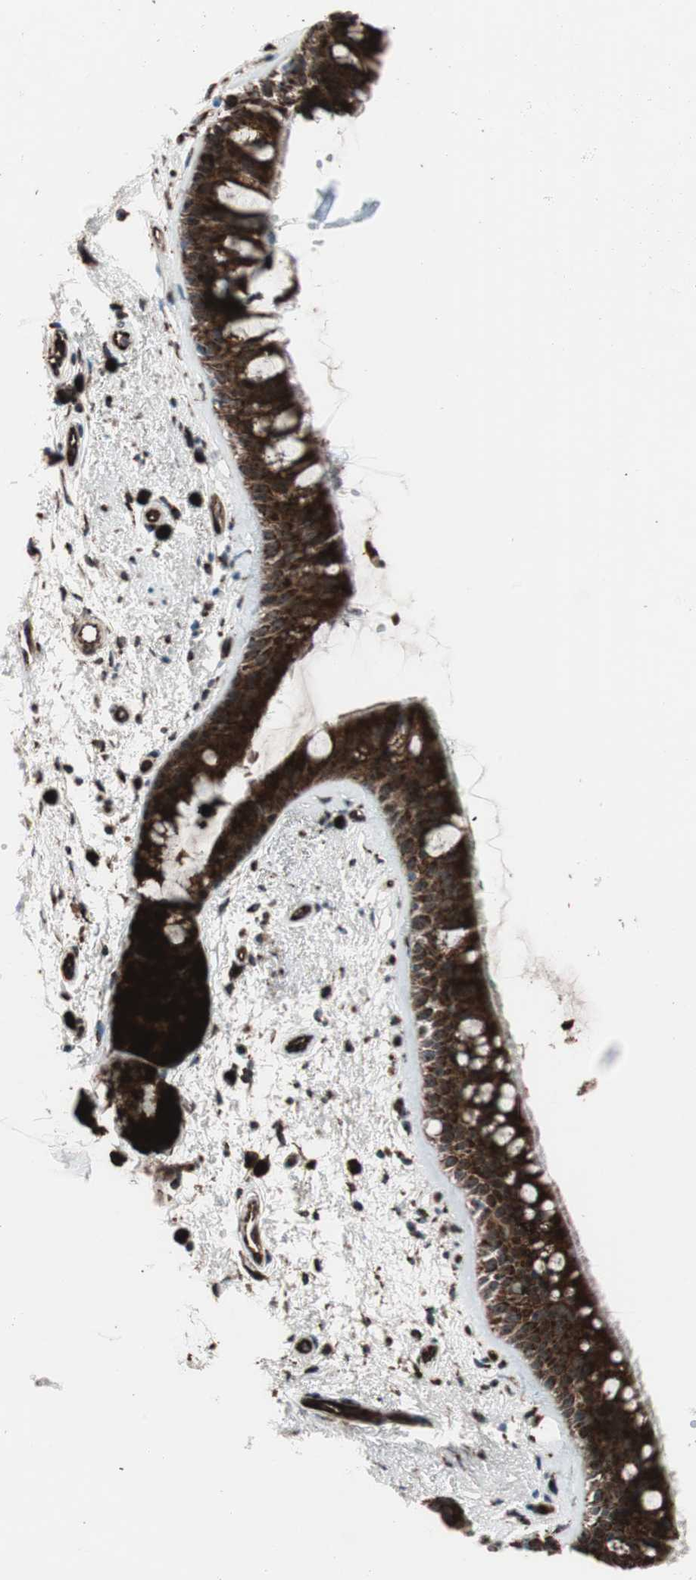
{"staining": {"intensity": "strong", "quantity": ">75%", "location": "cytoplasmic/membranous"}, "tissue": "bronchus", "cell_type": "Respiratory epithelial cells", "image_type": "normal", "snomed": [{"axis": "morphology", "description": "Normal tissue, NOS"}, {"axis": "topography", "description": "Bronchus"}], "caption": "Bronchus stained with a protein marker exhibits strong staining in respiratory epithelial cells.", "gene": "CCL14", "patient": {"sex": "female", "age": 54}}